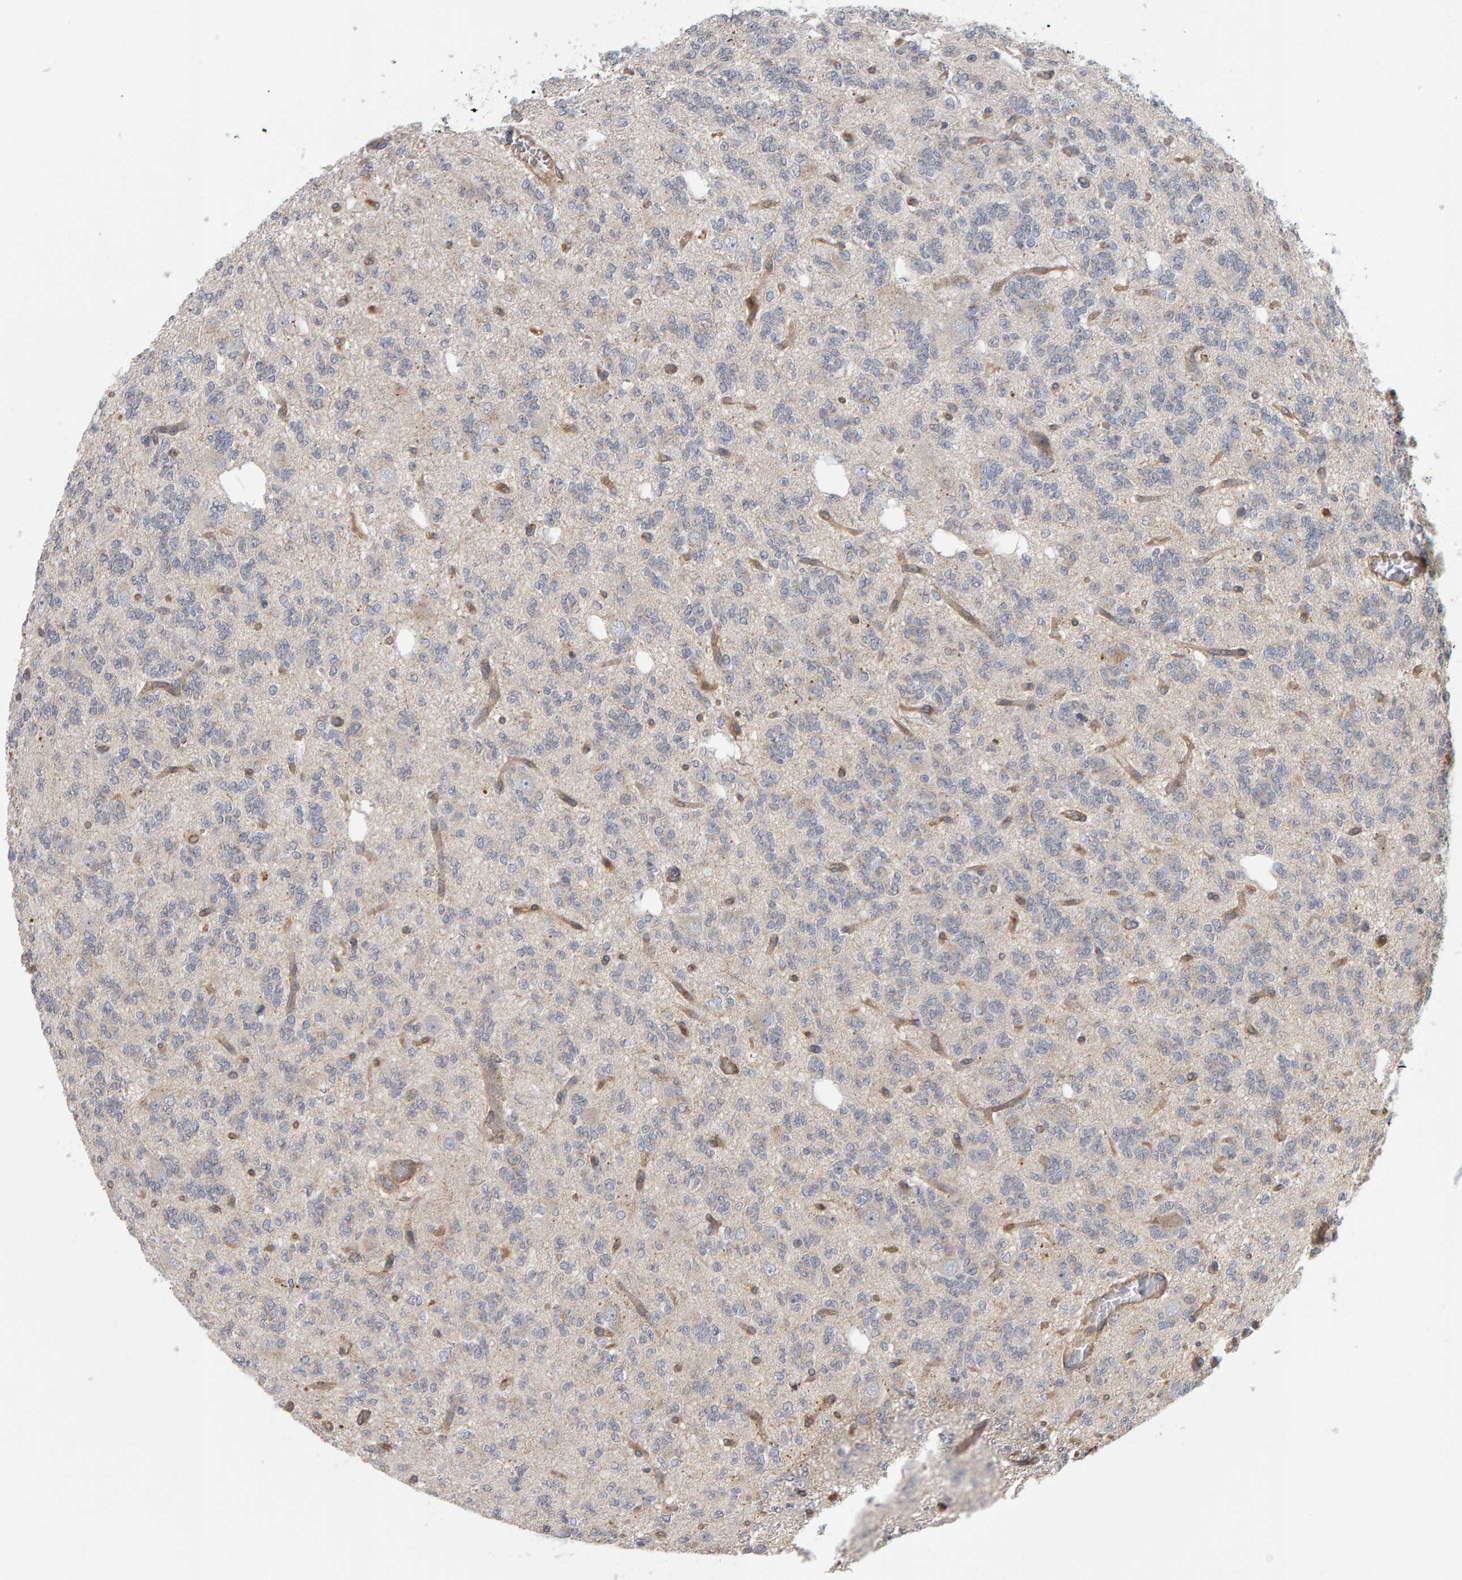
{"staining": {"intensity": "negative", "quantity": "none", "location": "none"}, "tissue": "glioma", "cell_type": "Tumor cells", "image_type": "cancer", "snomed": [{"axis": "morphology", "description": "Glioma, malignant, Low grade"}, {"axis": "topography", "description": "Brain"}], "caption": "Image shows no significant protein staining in tumor cells of malignant glioma (low-grade).", "gene": "C9orf72", "patient": {"sex": "male", "age": 38}}